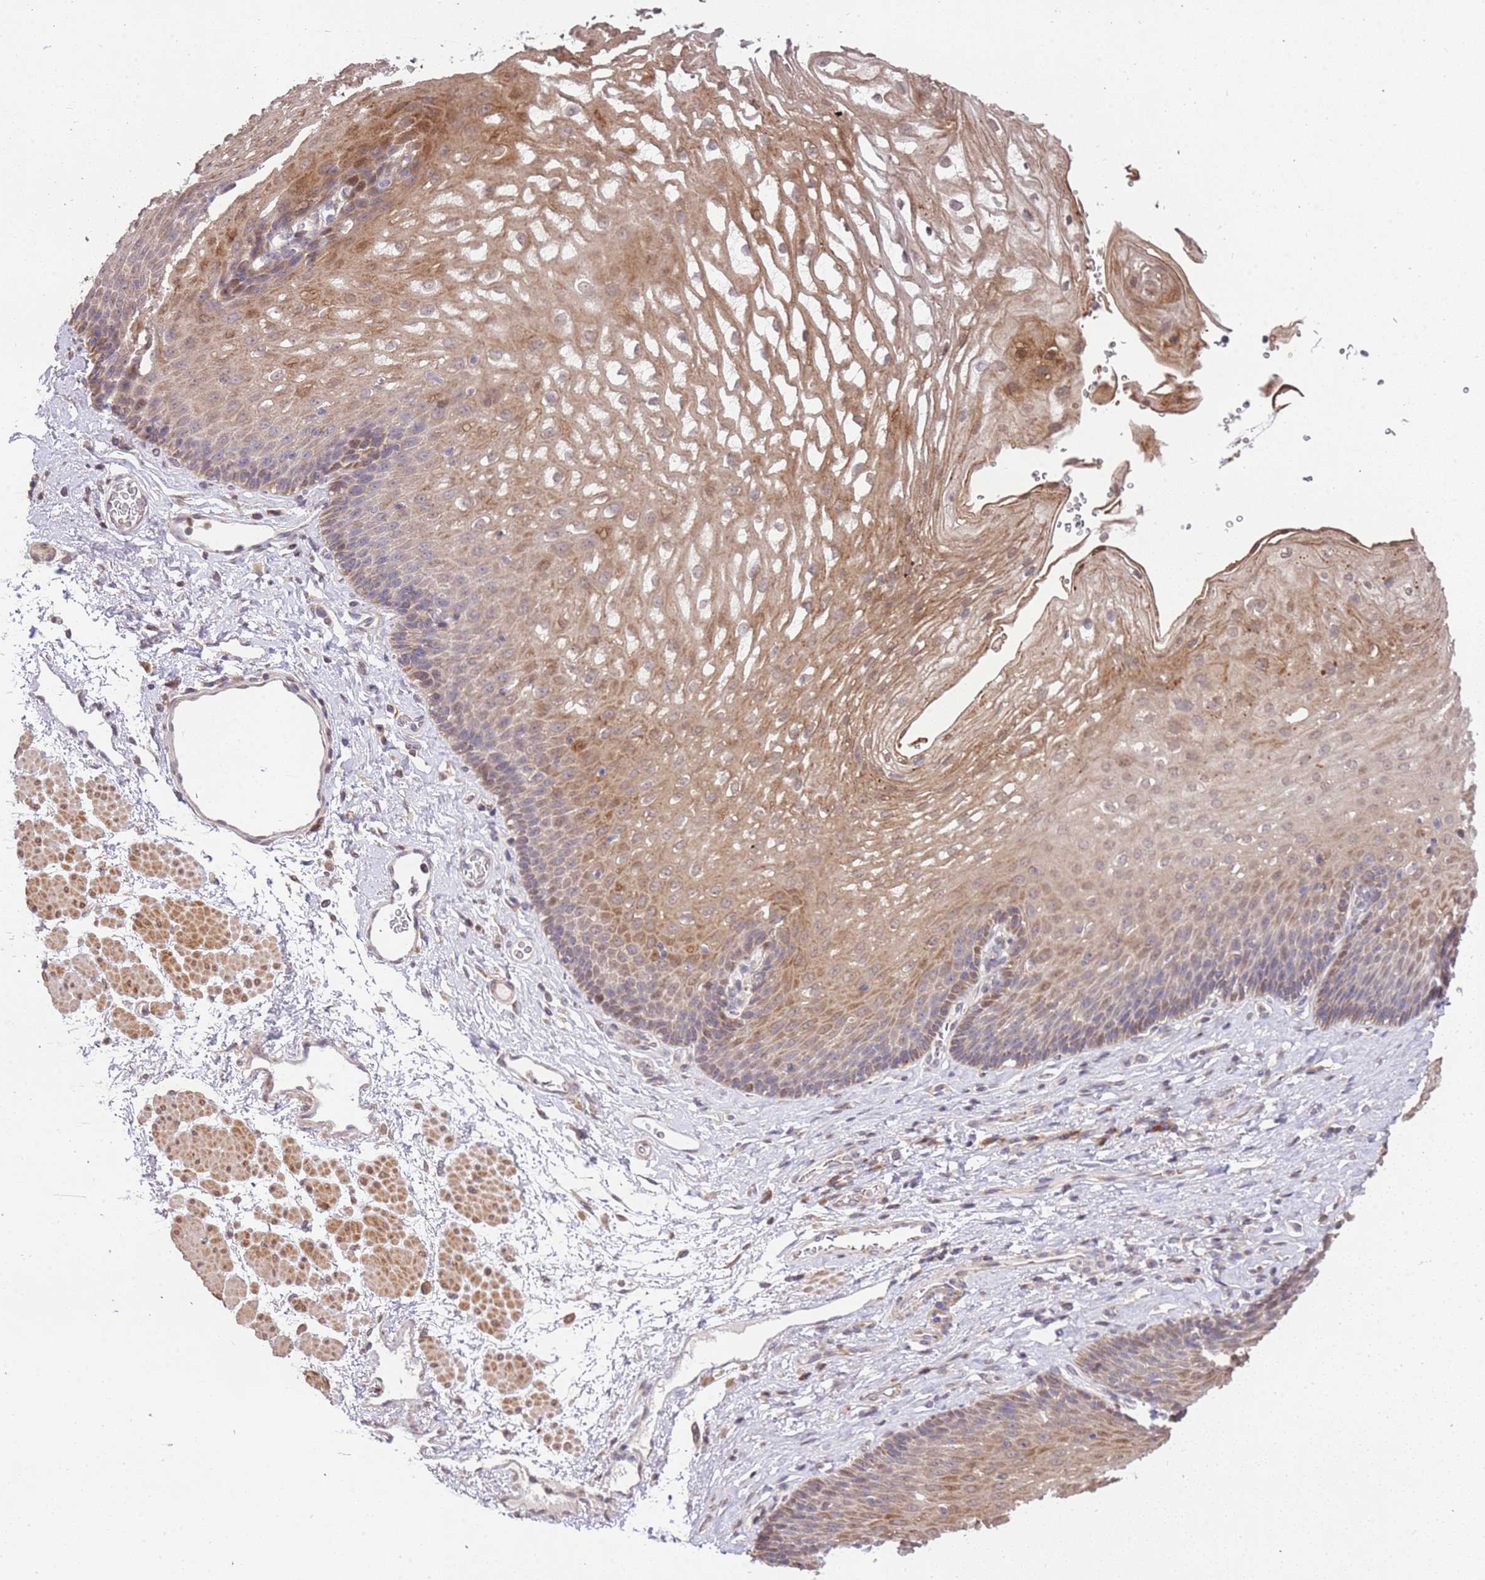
{"staining": {"intensity": "moderate", "quantity": ">75%", "location": "cytoplasmic/membranous"}, "tissue": "esophagus", "cell_type": "Squamous epithelial cells", "image_type": "normal", "snomed": [{"axis": "morphology", "description": "Normal tissue, NOS"}, {"axis": "topography", "description": "Esophagus"}], "caption": "Squamous epithelial cells reveal medium levels of moderate cytoplasmic/membranous expression in approximately >75% of cells in normal human esophagus.", "gene": "SLC16A4", "patient": {"sex": "female", "age": 66}}